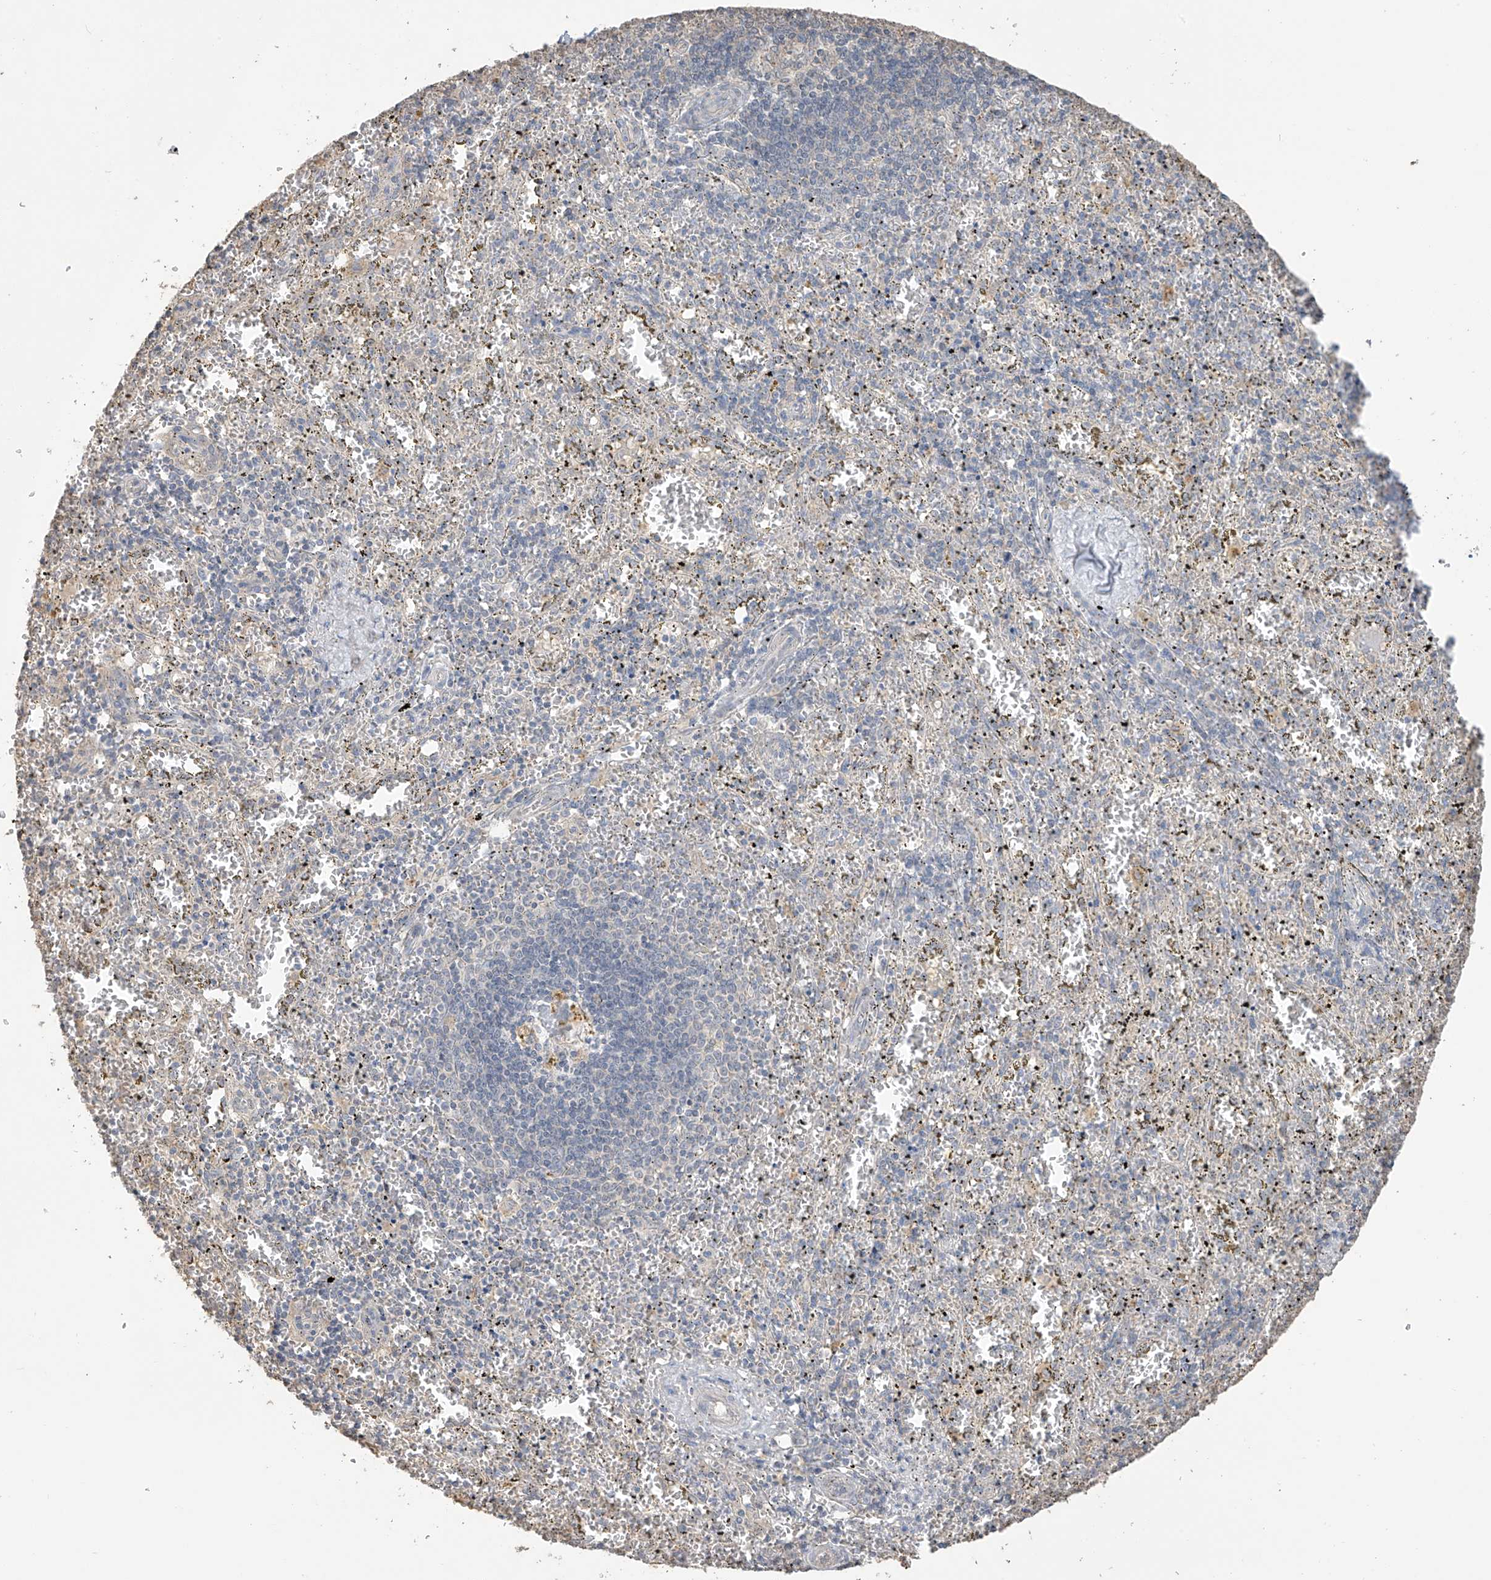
{"staining": {"intensity": "negative", "quantity": "none", "location": "none"}, "tissue": "spleen", "cell_type": "Cells in red pulp", "image_type": "normal", "snomed": [{"axis": "morphology", "description": "Normal tissue, NOS"}, {"axis": "topography", "description": "Spleen"}], "caption": "Immunohistochemistry (IHC) micrograph of benign human spleen stained for a protein (brown), which displays no staining in cells in red pulp.", "gene": "SLFN14", "patient": {"sex": "male", "age": 11}}